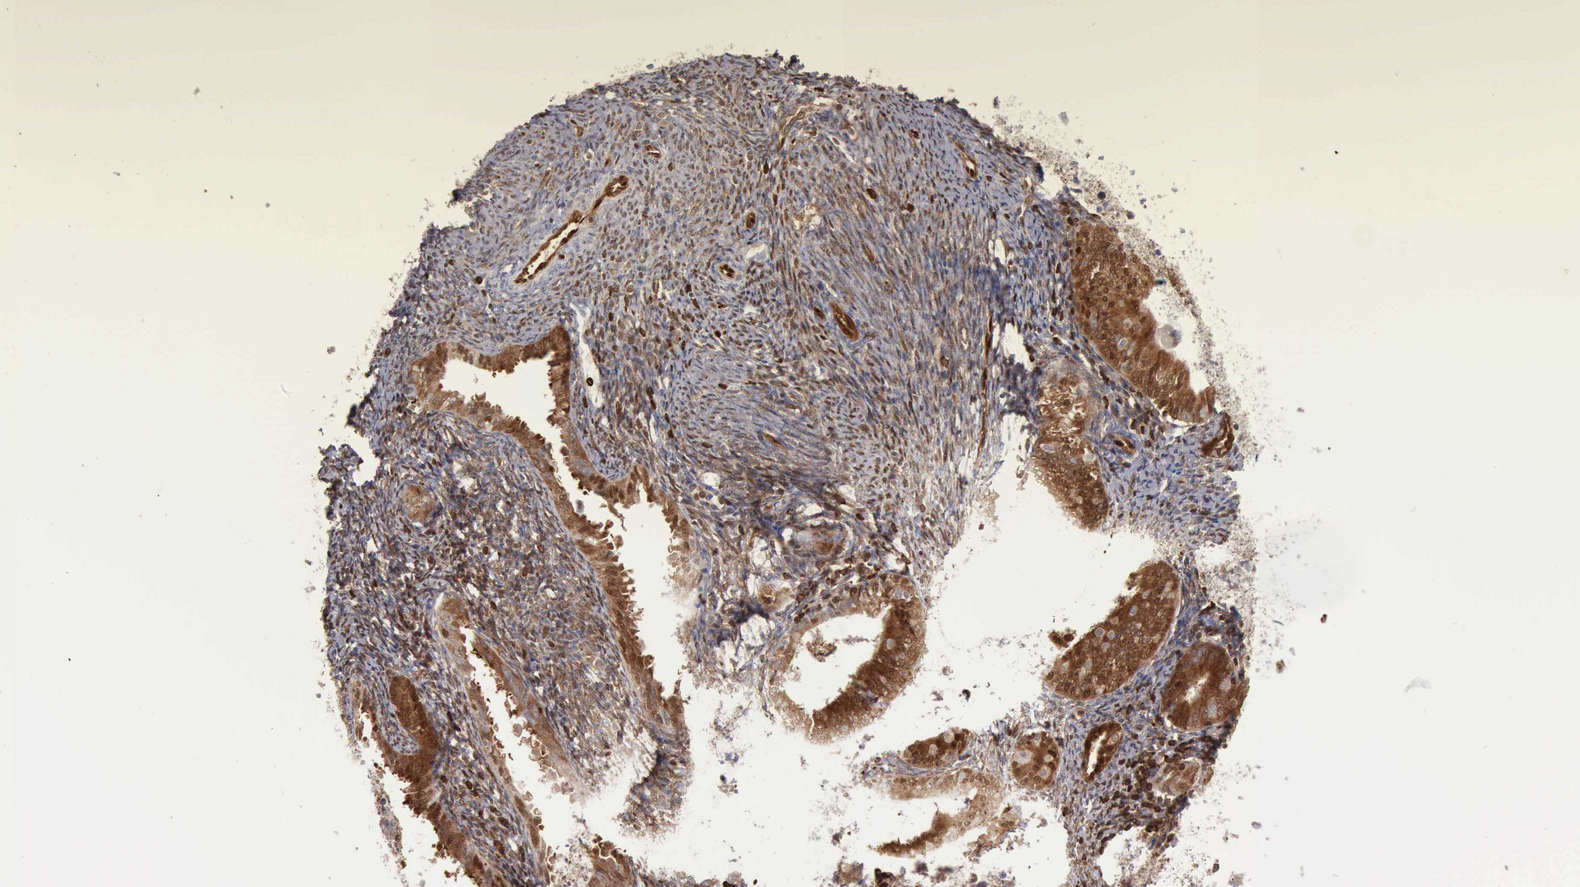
{"staining": {"intensity": "strong", "quantity": ">75%", "location": "cytoplasmic/membranous,nuclear"}, "tissue": "endometrial cancer", "cell_type": "Tumor cells", "image_type": "cancer", "snomed": [{"axis": "morphology", "description": "Adenocarcinoma, NOS"}, {"axis": "topography", "description": "Endometrium"}], "caption": "Protein staining displays strong cytoplasmic/membranous and nuclear expression in approximately >75% of tumor cells in endometrial cancer (adenocarcinoma).", "gene": "PDCD4", "patient": {"sex": "female", "age": 55}}